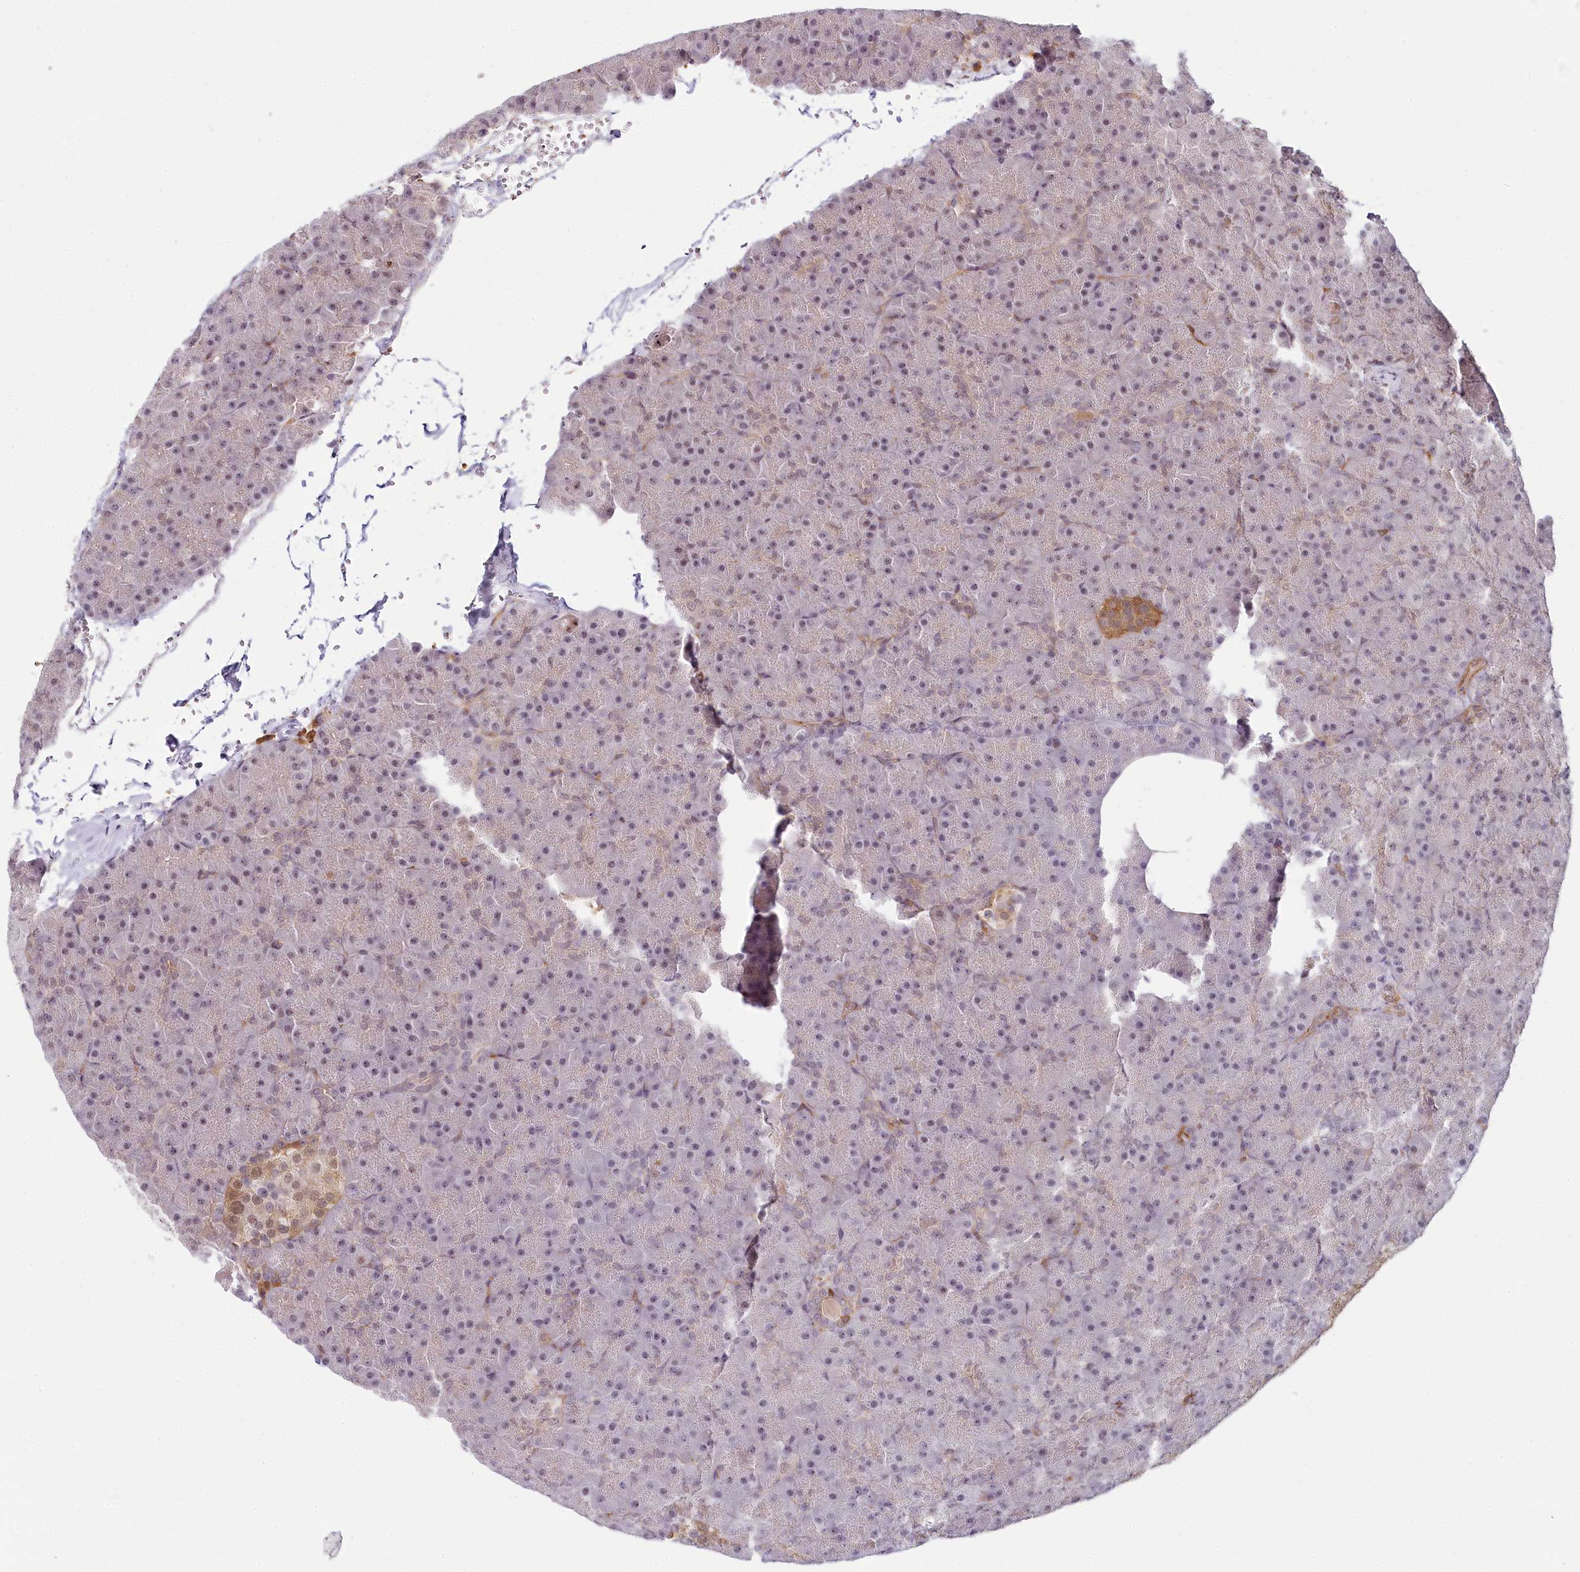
{"staining": {"intensity": "moderate", "quantity": "25%-75%", "location": "nuclear"}, "tissue": "pancreas", "cell_type": "Exocrine glandular cells", "image_type": "normal", "snomed": [{"axis": "morphology", "description": "Normal tissue, NOS"}, {"axis": "topography", "description": "Pancreas"}], "caption": "Exocrine glandular cells demonstrate moderate nuclear positivity in about 25%-75% of cells in benign pancreas.", "gene": "TUBGCP2", "patient": {"sex": "male", "age": 36}}